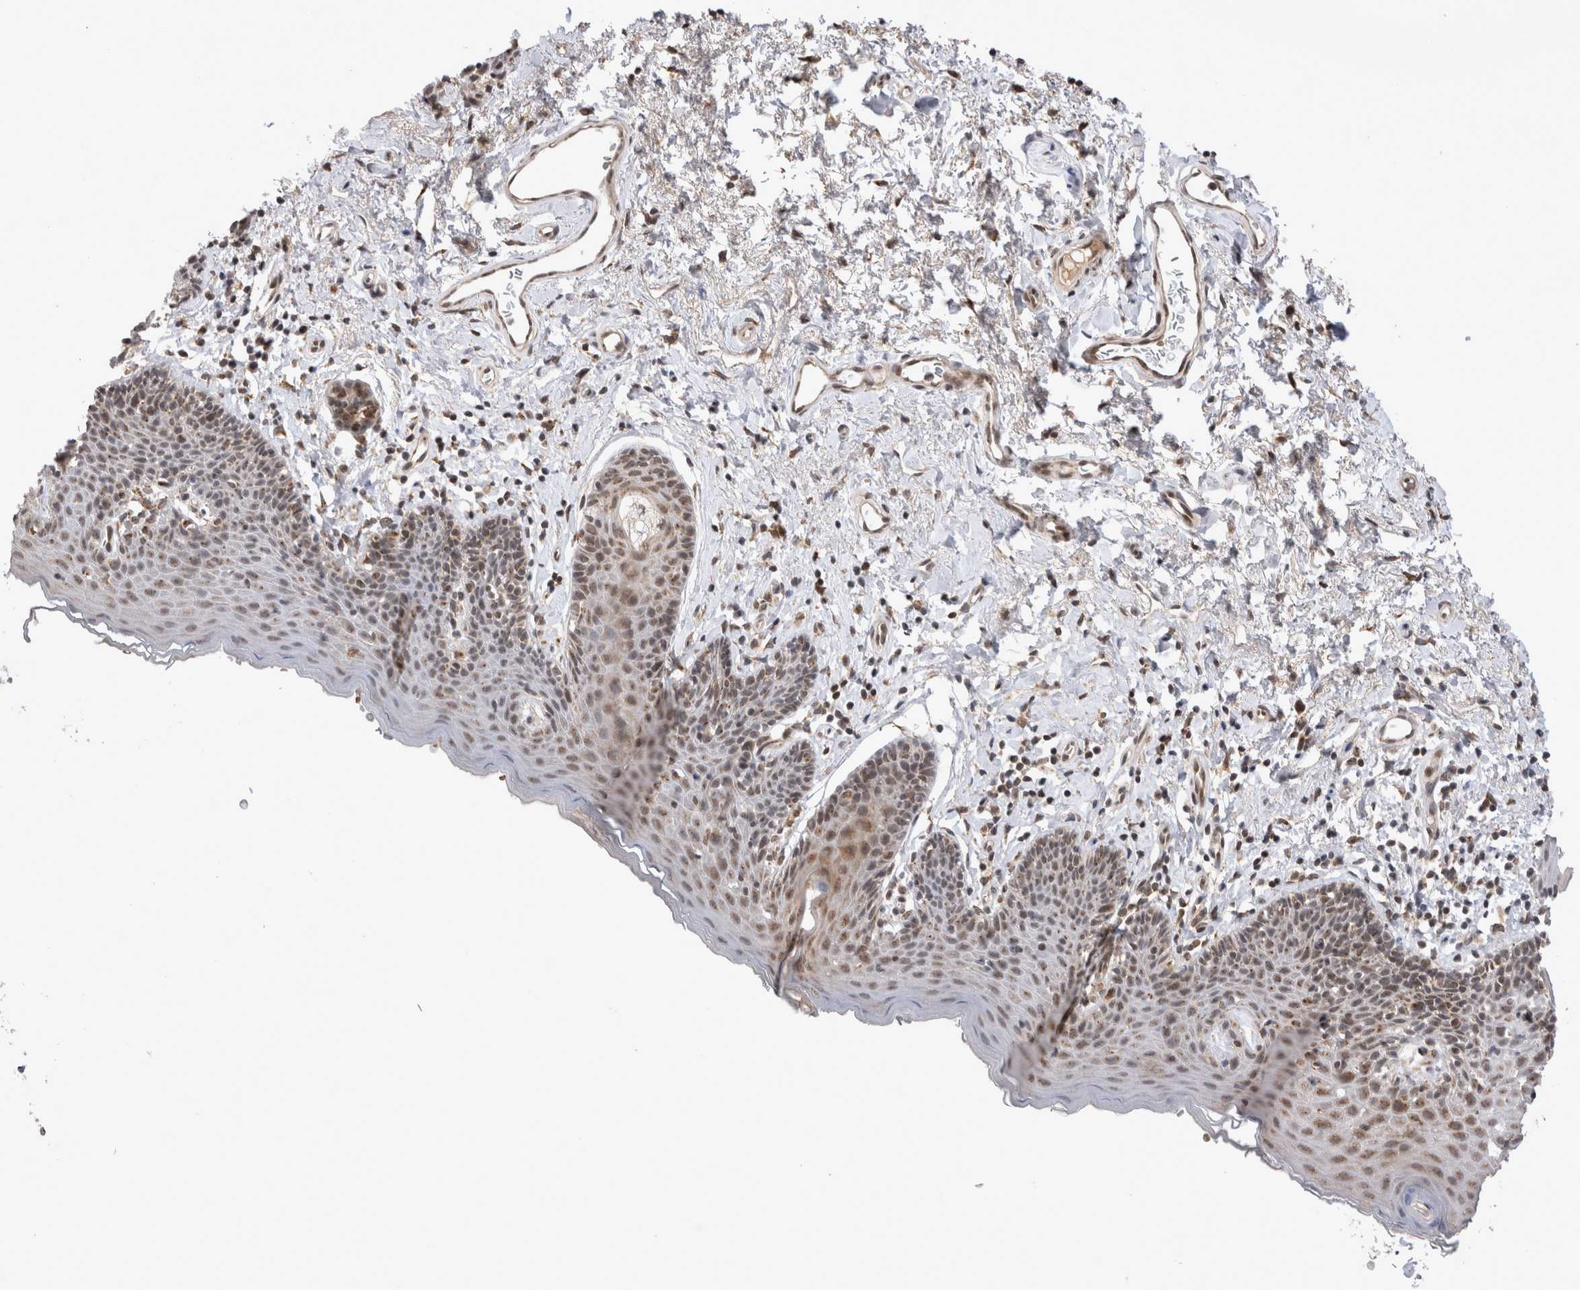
{"staining": {"intensity": "moderate", "quantity": ">75%", "location": "nuclear"}, "tissue": "skin", "cell_type": "Epidermal cells", "image_type": "normal", "snomed": [{"axis": "morphology", "description": "Normal tissue, NOS"}, {"axis": "topography", "description": "Vulva"}], "caption": "IHC staining of unremarkable skin, which exhibits medium levels of moderate nuclear expression in about >75% of epidermal cells indicating moderate nuclear protein positivity. The staining was performed using DAB (3,3'-diaminobenzidine) (brown) for protein detection and nuclei were counterstained in hematoxylin (blue).", "gene": "TMEM65", "patient": {"sex": "female", "age": 66}}